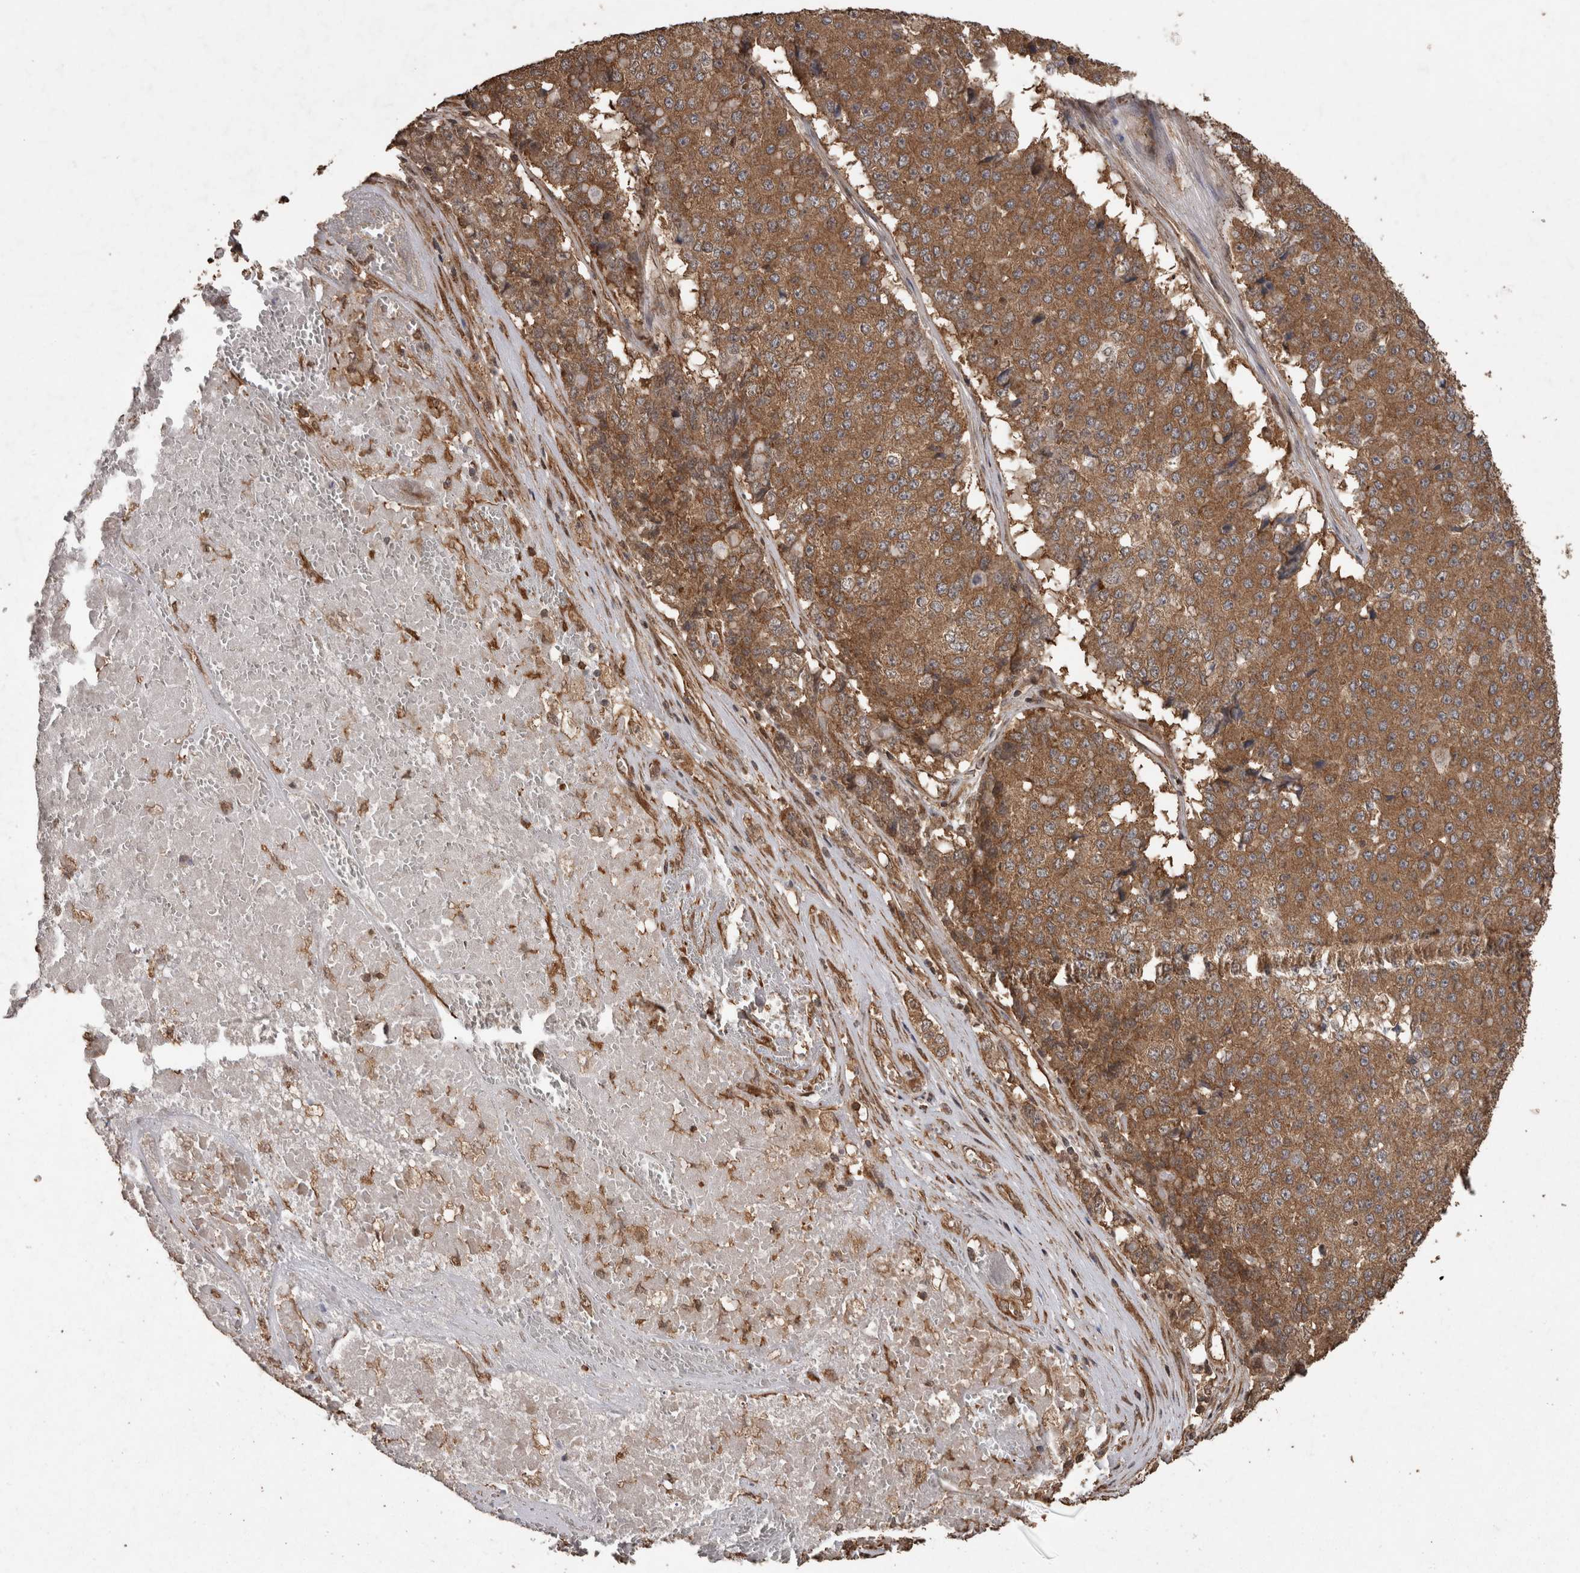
{"staining": {"intensity": "moderate", "quantity": ">75%", "location": "cytoplasmic/membranous"}, "tissue": "pancreatic cancer", "cell_type": "Tumor cells", "image_type": "cancer", "snomed": [{"axis": "morphology", "description": "Adenocarcinoma, NOS"}, {"axis": "topography", "description": "Pancreas"}], "caption": "The photomicrograph reveals staining of pancreatic adenocarcinoma, revealing moderate cytoplasmic/membranous protein staining (brown color) within tumor cells.", "gene": "PINK1", "patient": {"sex": "male", "age": 50}}